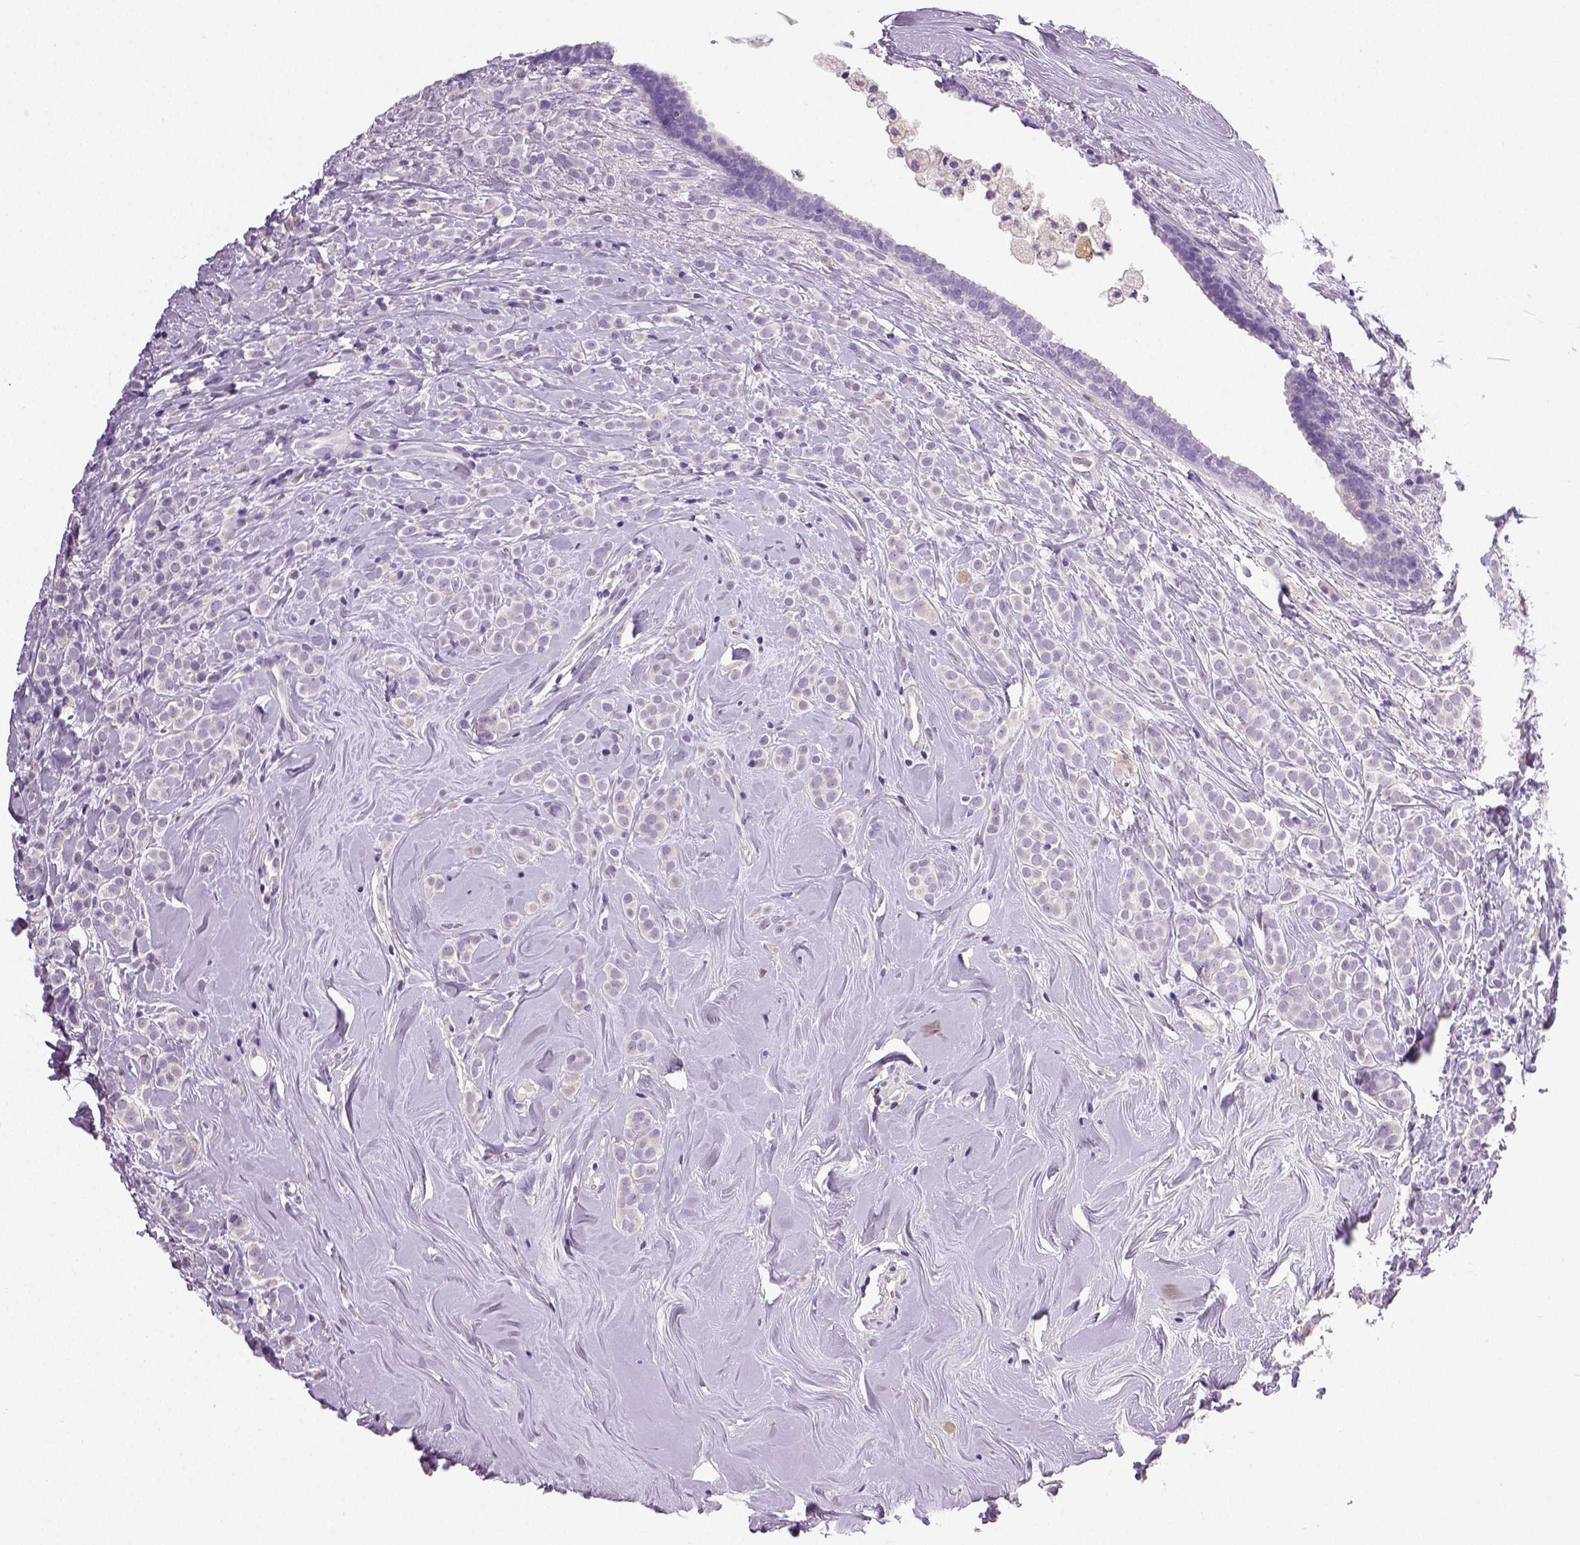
{"staining": {"intensity": "negative", "quantity": "none", "location": "none"}, "tissue": "breast cancer", "cell_type": "Tumor cells", "image_type": "cancer", "snomed": [{"axis": "morphology", "description": "Lobular carcinoma"}, {"axis": "topography", "description": "Breast"}], "caption": "The photomicrograph shows no significant expression in tumor cells of breast cancer.", "gene": "NECAB2", "patient": {"sex": "female", "age": 49}}